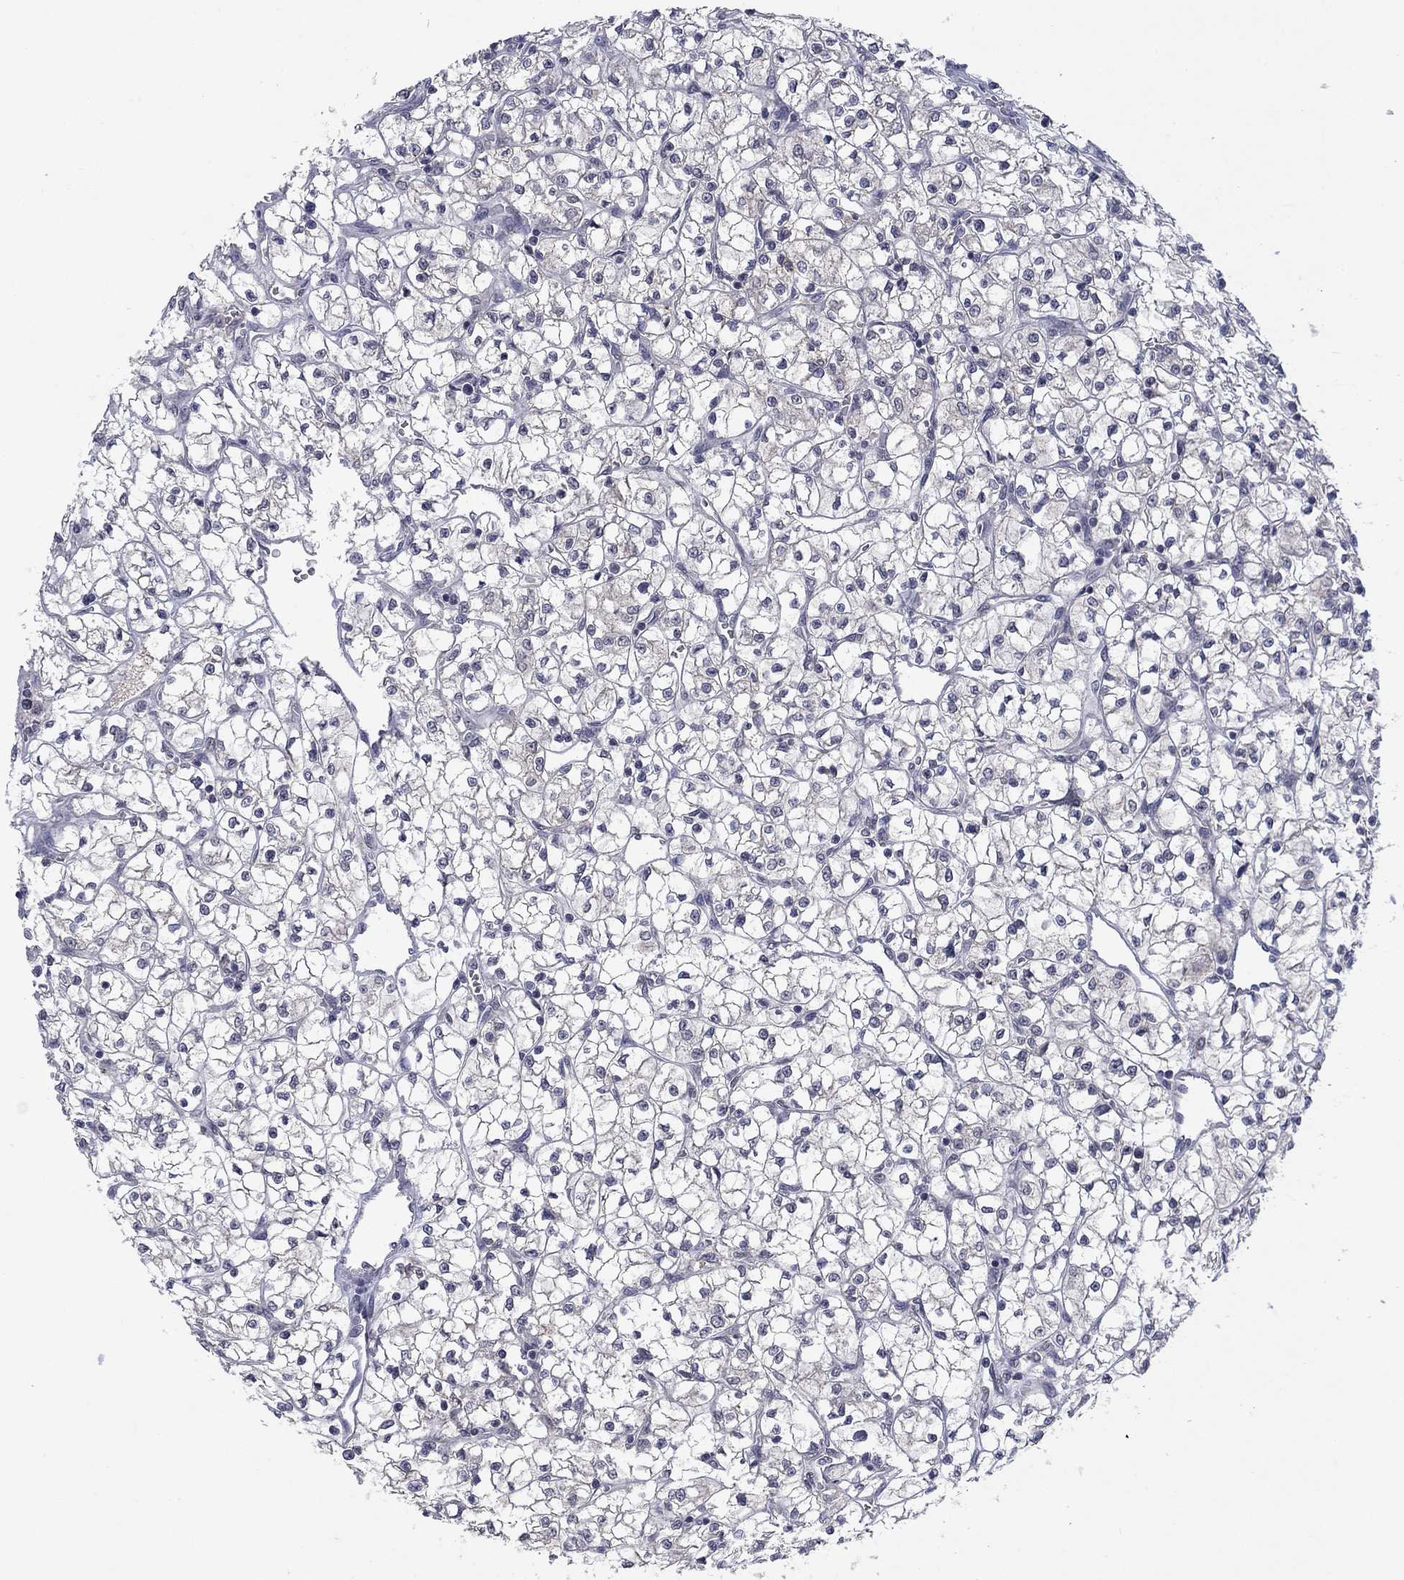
{"staining": {"intensity": "negative", "quantity": "none", "location": "none"}, "tissue": "renal cancer", "cell_type": "Tumor cells", "image_type": "cancer", "snomed": [{"axis": "morphology", "description": "Adenocarcinoma, NOS"}, {"axis": "topography", "description": "Kidney"}], "caption": "Tumor cells are negative for protein expression in human renal adenocarcinoma.", "gene": "SPATA33", "patient": {"sex": "female", "age": 64}}